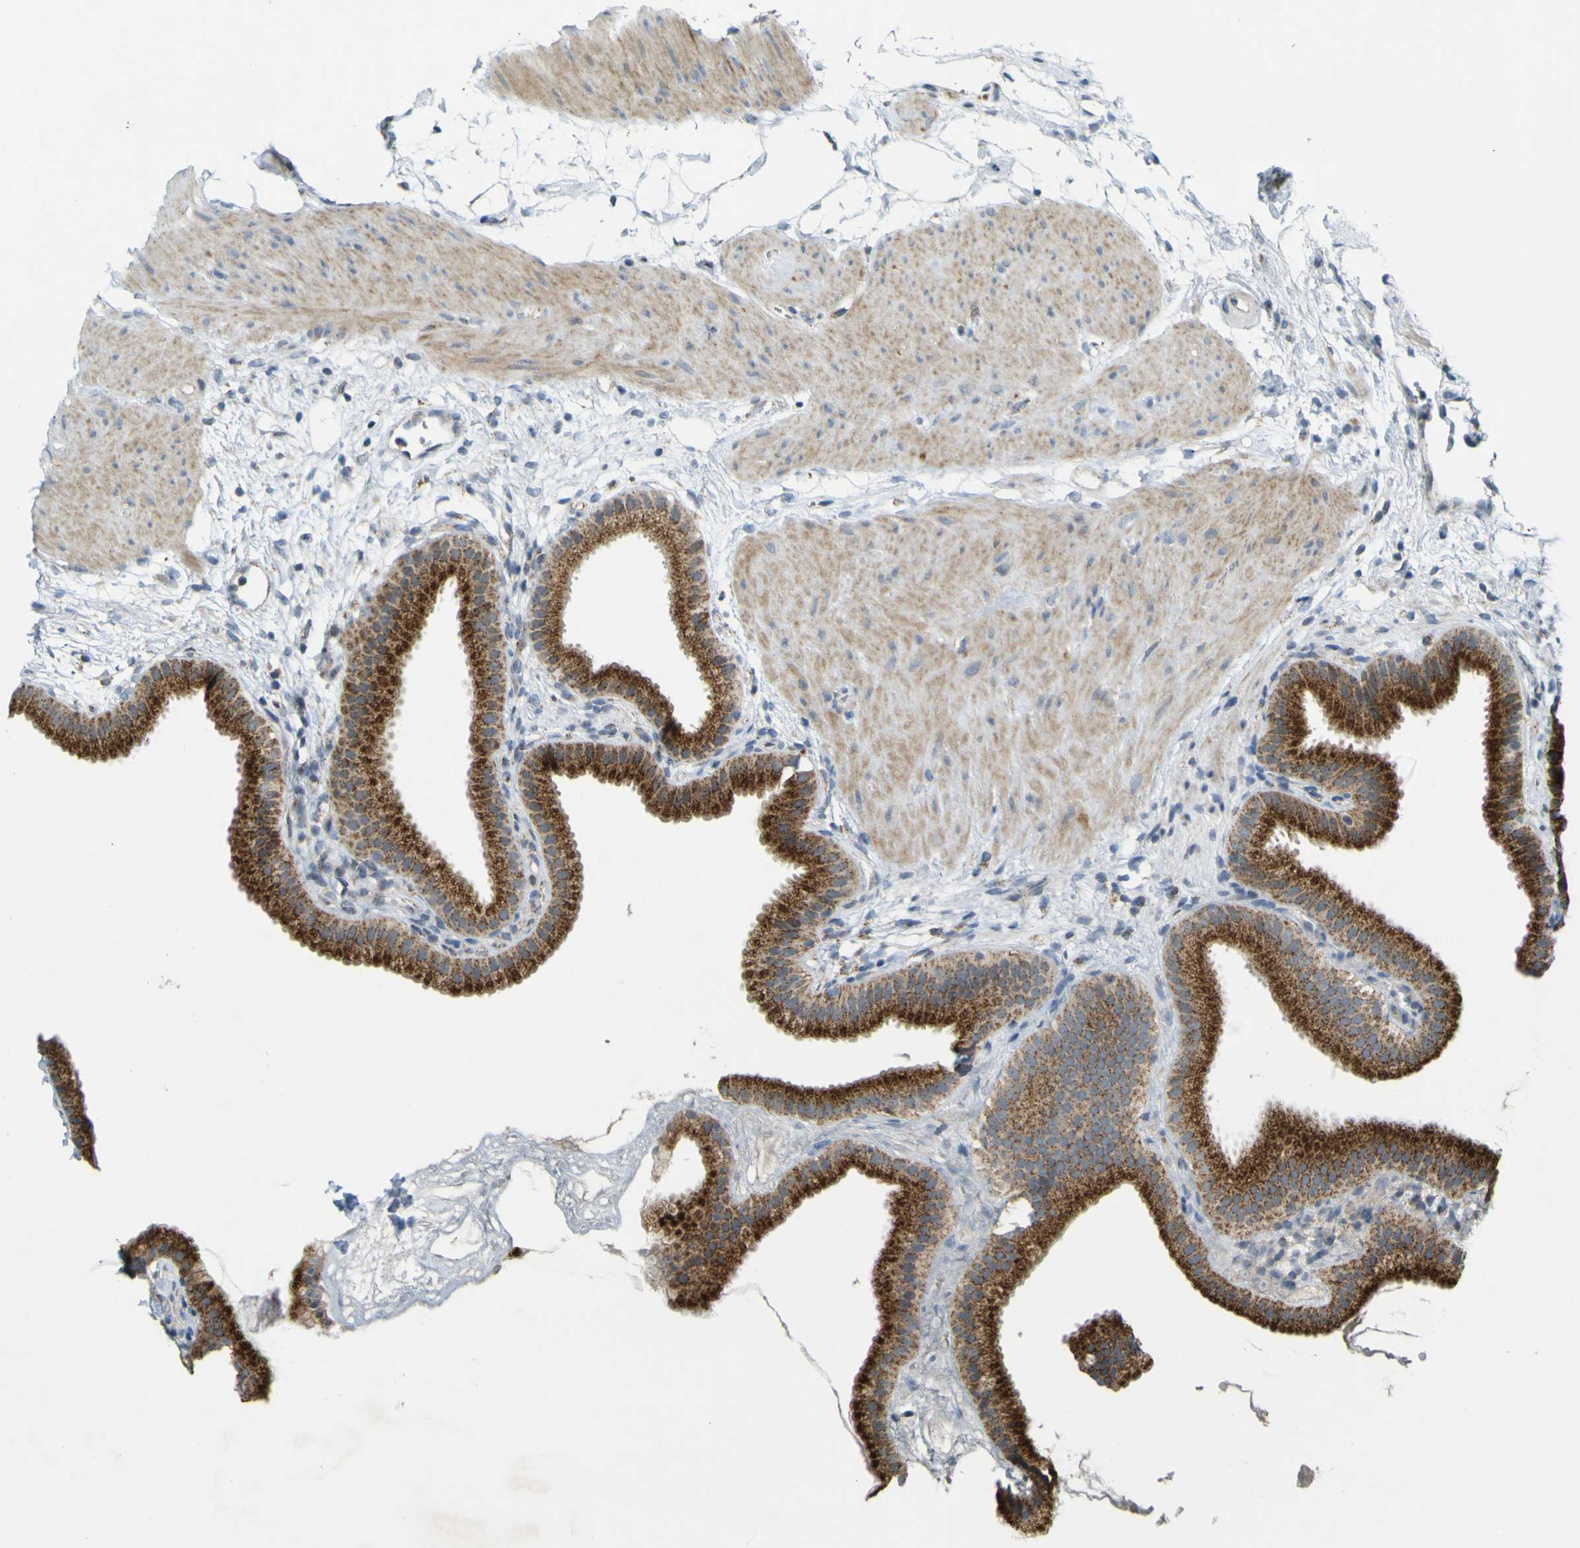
{"staining": {"intensity": "moderate", "quantity": ">75%", "location": "cytoplasmic/membranous"}, "tissue": "gallbladder", "cell_type": "Glandular cells", "image_type": "normal", "snomed": [{"axis": "morphology", "description": "Normal tissue, NOS"}, {"axis": "topography", "description": "Gallbladder"}], "caption": "Protein expression analysis of normal gallbladder demonstrates moderate cytoplasmic/membranous positivity in approximately >75% of glandular cells.", "gene": "ACBD5", "patient": {"sex": "female", "age": 64}}